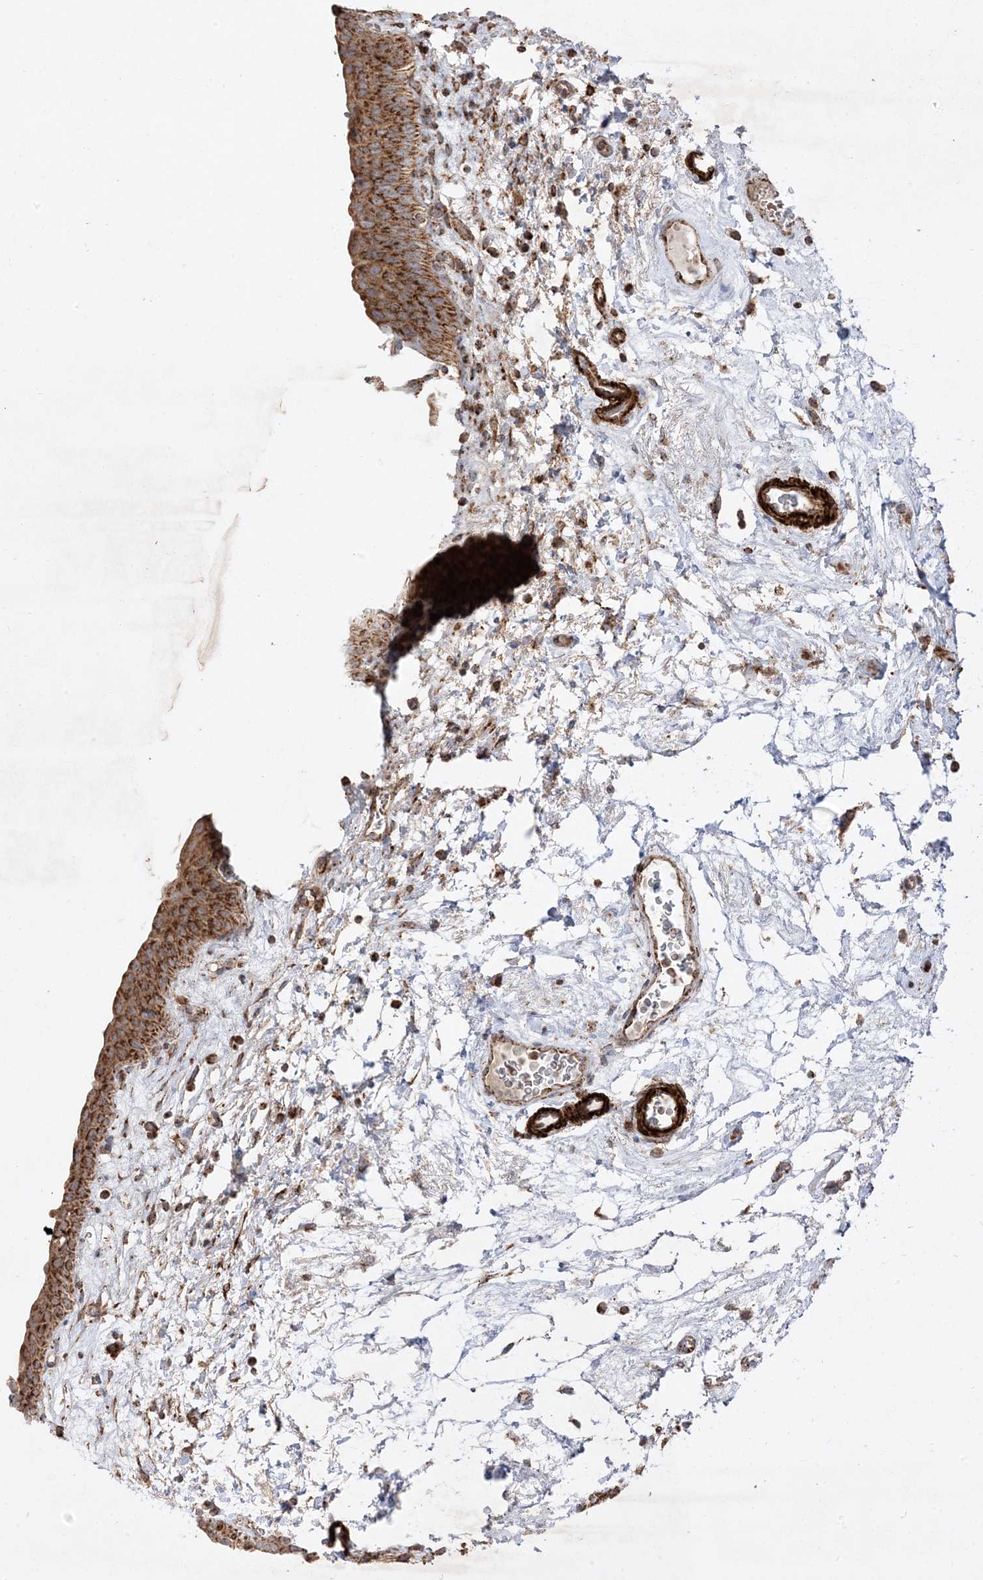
{"staining": {"intensity": "strong", "quantity": ">75%", "location": "cytoplasmic/membranous"}, "tissue": "urinary bladder", "cell_type": "Urothelial cells", "image_type": "normal", "snomed": [{"axis": "morphology", "description": "Normal tissue, NOS"}, {"axis": "topography", "description": "Urinary bladder"}], "caption": "Immunohistochemical staining of benign urinary bladder exhibits strong cytoplasmic/membranous protein positivity in approximately >75% of urothelial cells. Nuclei are stained in blue.", "gene": "AARS2", "patient": {"sex": "male", "age": 83}}